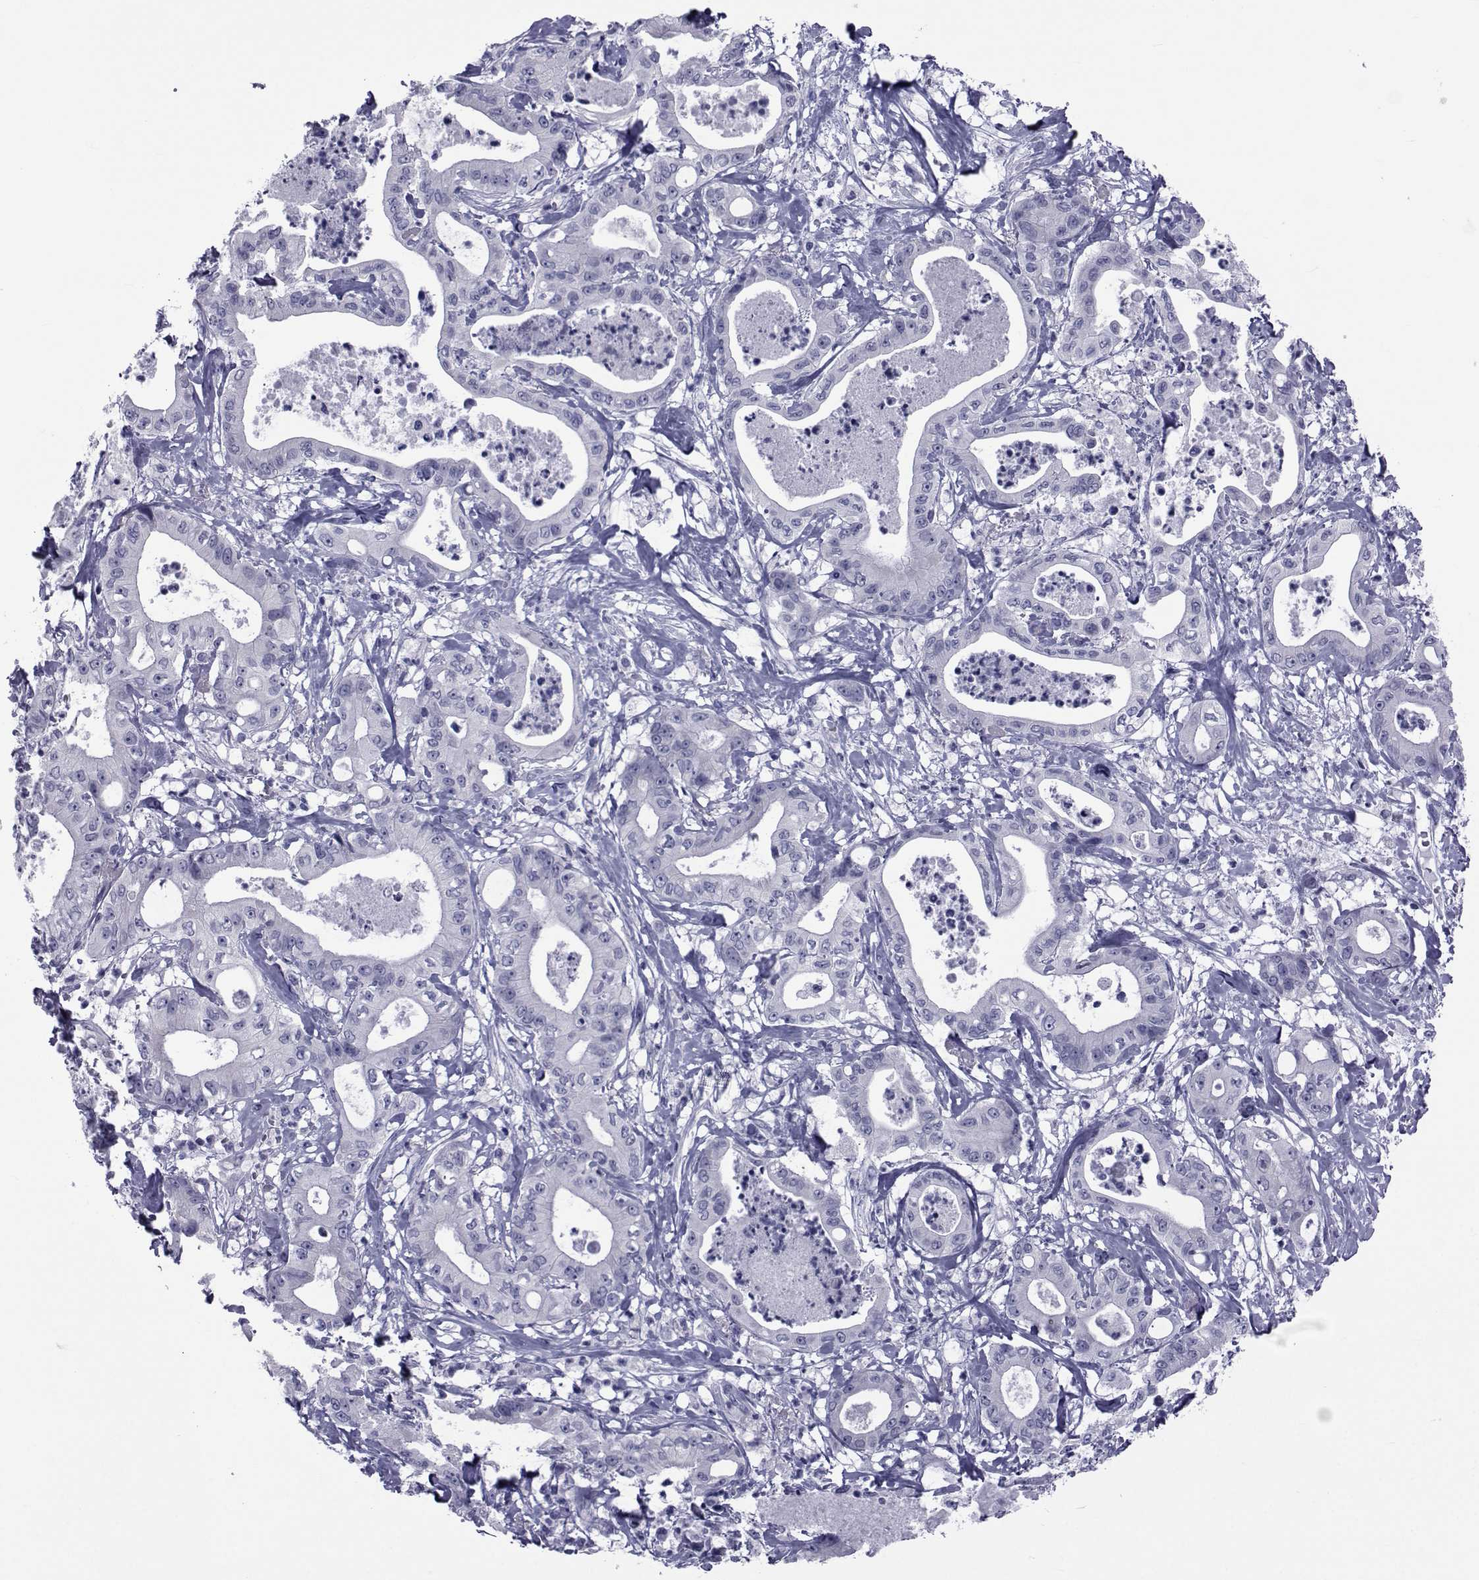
{"staining": {"intensity": "negative", "quantity": "none", "location": "none"}, "tissue": "pancreatic cancer", "cell_type": "Tumor cells", "image_type": "cancer", "snomed": [{"axis": "morphology", "description": "Adenocarcinoma, NOS"}, {"axis": "topography", "description": "Pancreas"}], "caption": "Histopathology image shows no significant protein staining in tumor cells of pancreatic adenocarcinoma.", "gene": "GKAP1", "patient": {"sex": "male", "age": 71}}